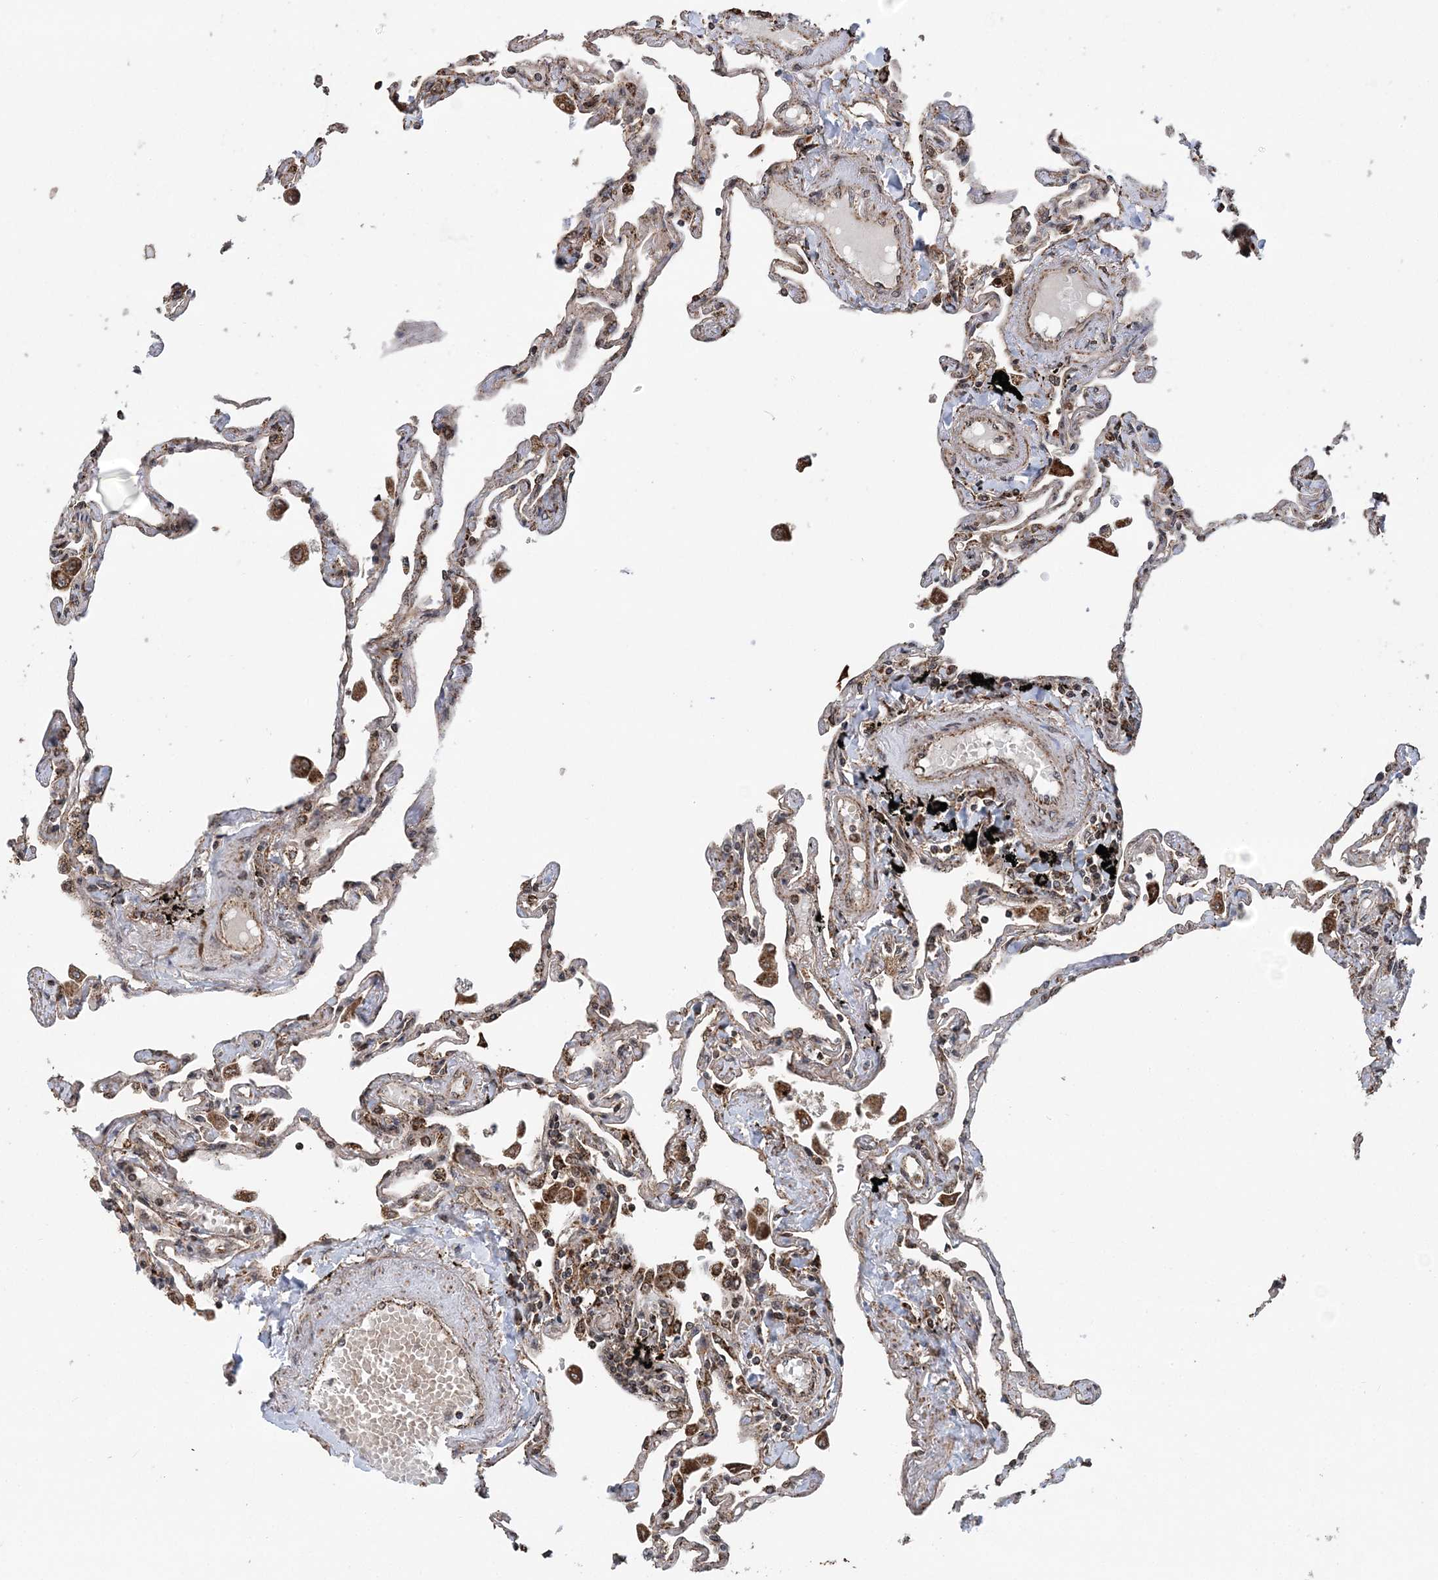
{"staining": {"intensity": "moderate", "quantity": "25%-75%", "location": "cytoplasmic/membranous"}, "tissue": "lung", "cell_type": "Alveolar cells", "image_type": "normal", "snomed": [{"axis": "morphology", "description": "Normal tissue, NOS"}, {"axis": "topography", "description": "Lung"}], "caption": "This histopathology image demonstrates immunohistochemistry (IHC) staining of unremarkable lung, with medium moderate cytoplasmic/membranous positivity in approximately 25%-75% of alveolar cells.", "gene": "PCBP1", "patient": {"sex": "female", "age": 67}}